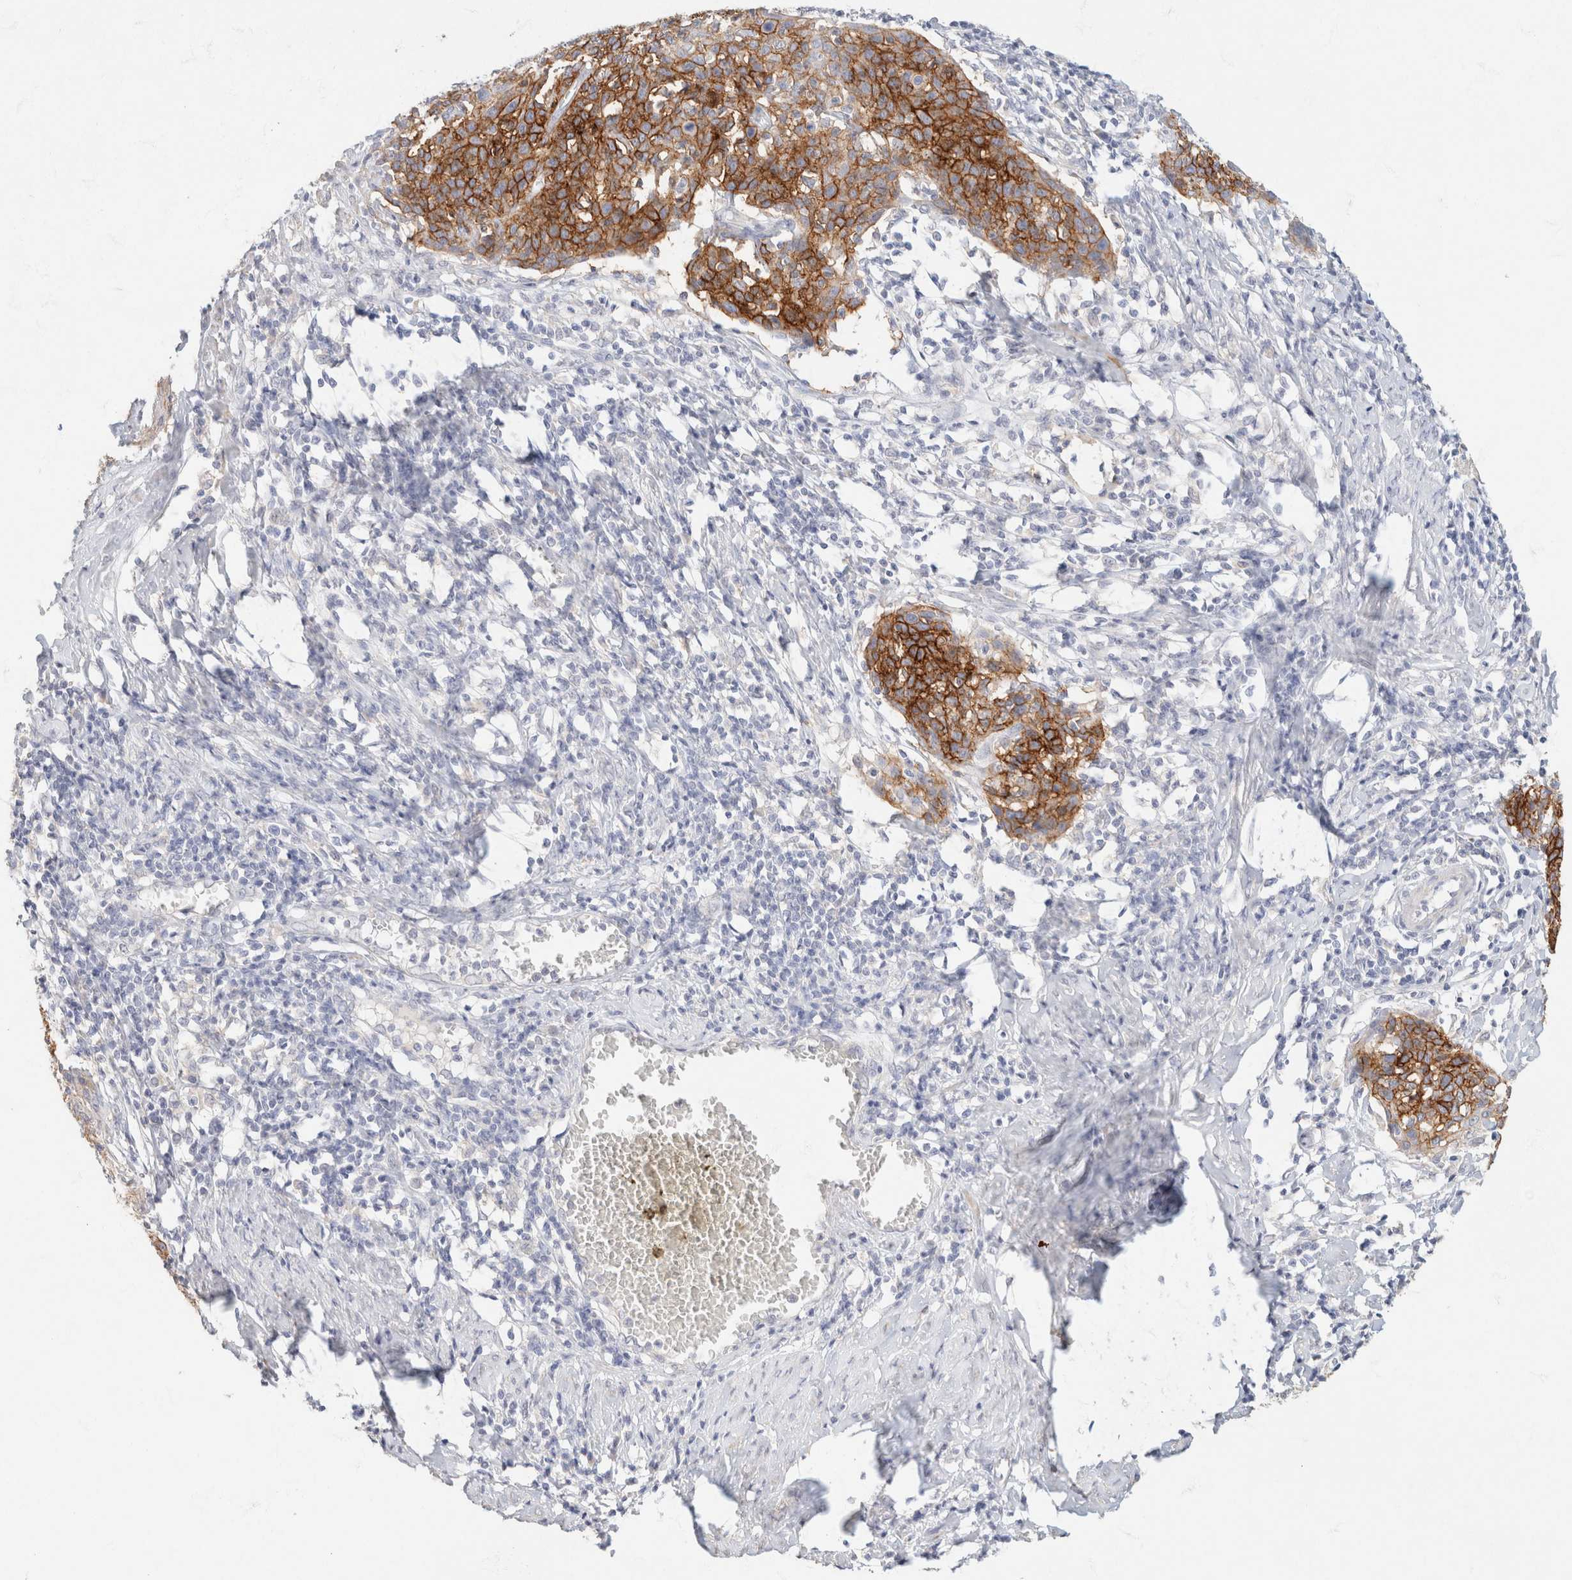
{"staining": {"intensity": "moderate", "quantity": ">75%", "location": "cytoplasmic/membranous"}, "tissue": "cervical cancer", "cell_type": "Tumor cells", "image_type": "cancer", "snomed": [{"axis": "morphology", "description": "Squamous cell carcinoma, NOS"}, {"axis": "topography", "description": "Cervix"}], "caption": "This photomicrograph displays cervical cancer (squamous cell carcinoma) stained with immunohistochemistry to label a protein in brown. The cytoplasmic/membranous of tumor cells show moderate positivity for the protein. Nuclei are counter-stained blue.", "gene": "CA12", "patient": {"sex": "female", "age": 38}}